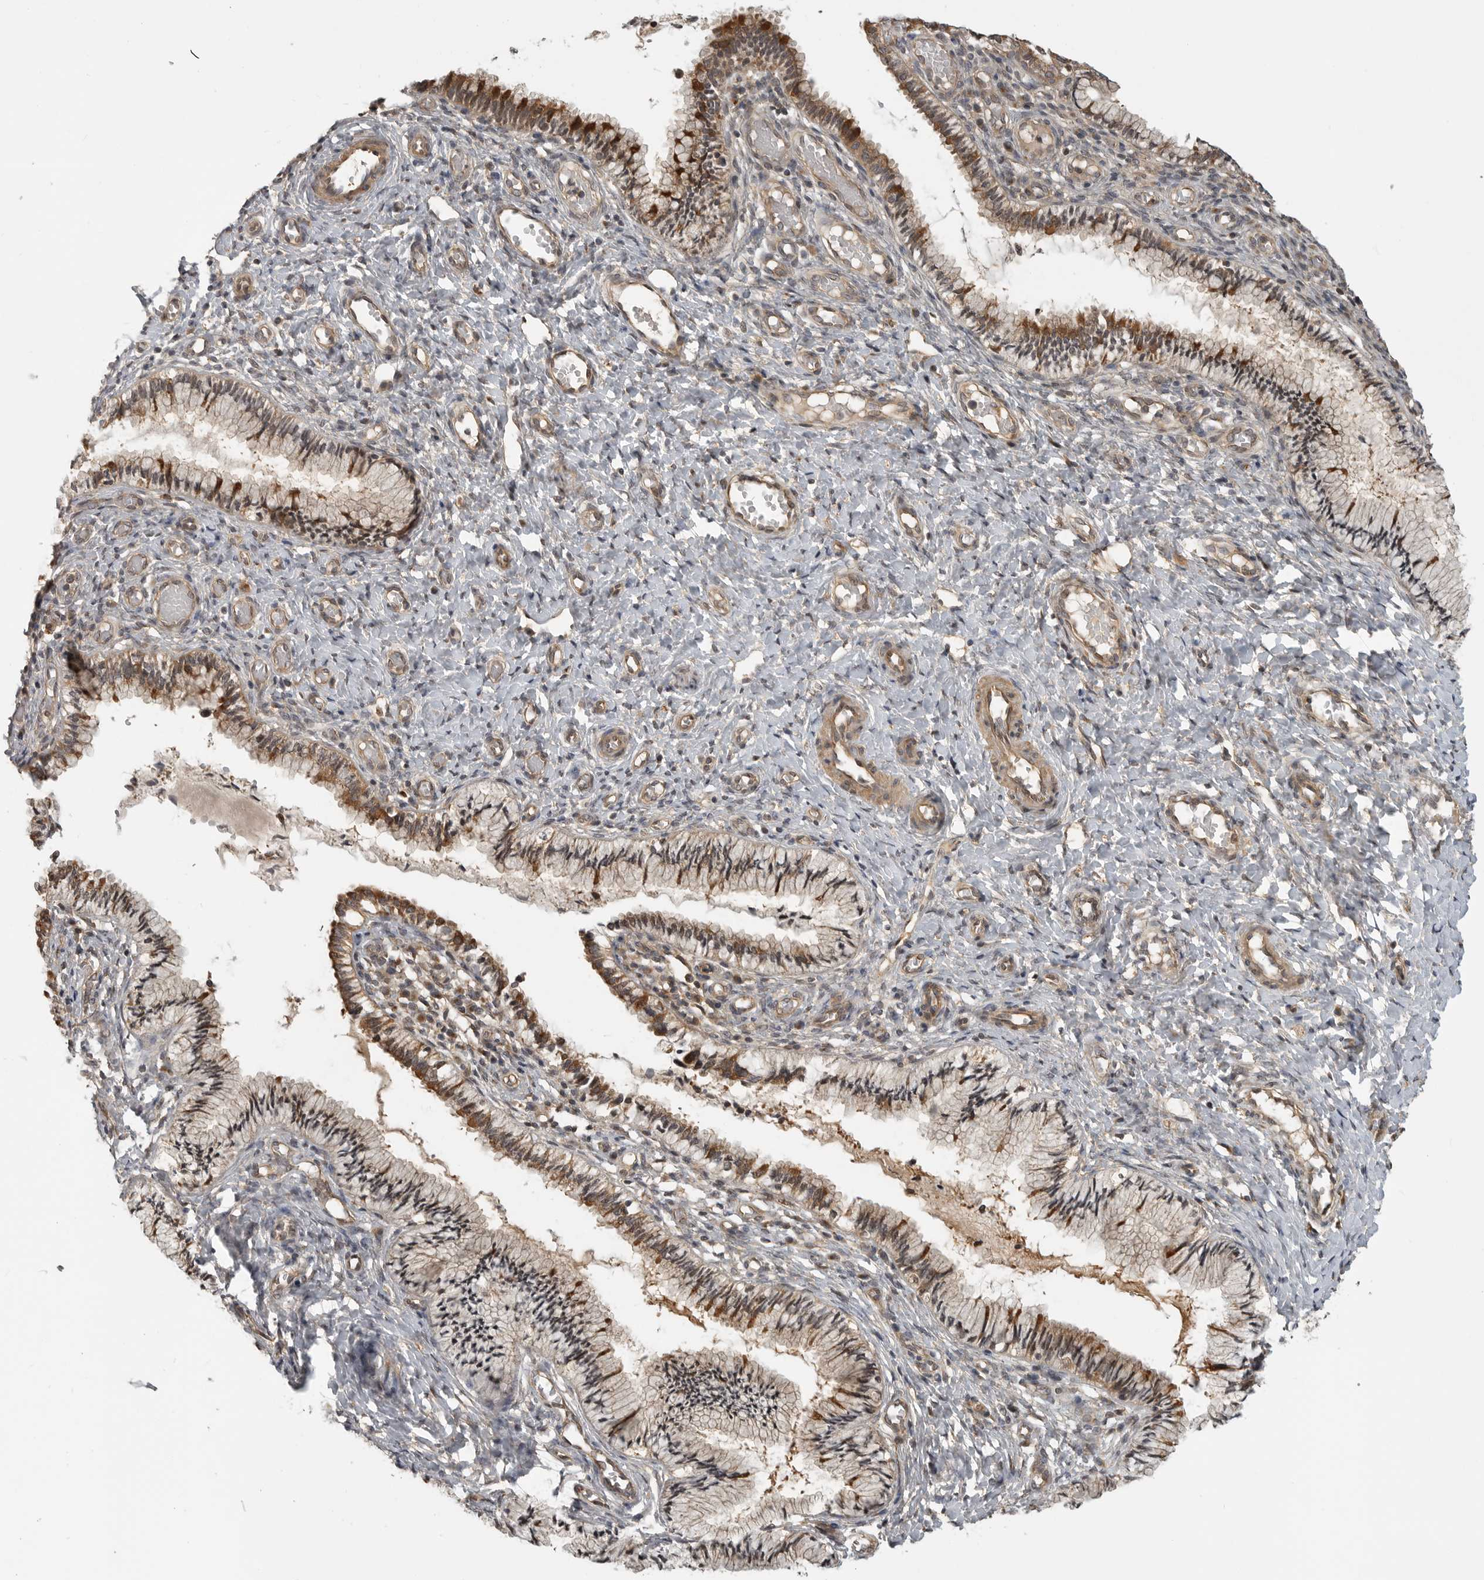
{"staining": {"intensity": "moderate", "quantity": ">75%", "location": "cytoplasmic/membranous"}, "tissue": "cervix", "cell_type": "Glandular cells", "image_type": "normal", "snomed": [{"axis": "morphology", "description": "Normal tissue, NOS"}, {"axis": "topography", "description": "Cervix"}], "caption": "Immunohistochemistry (IHC) of benign human cervix reveals medium levels of moderate cytoplasmic/membranous positivity in about >75% of glandular cells.", "gene": "CUEDC1", "patient": {"sex": "female", "age": 27}}